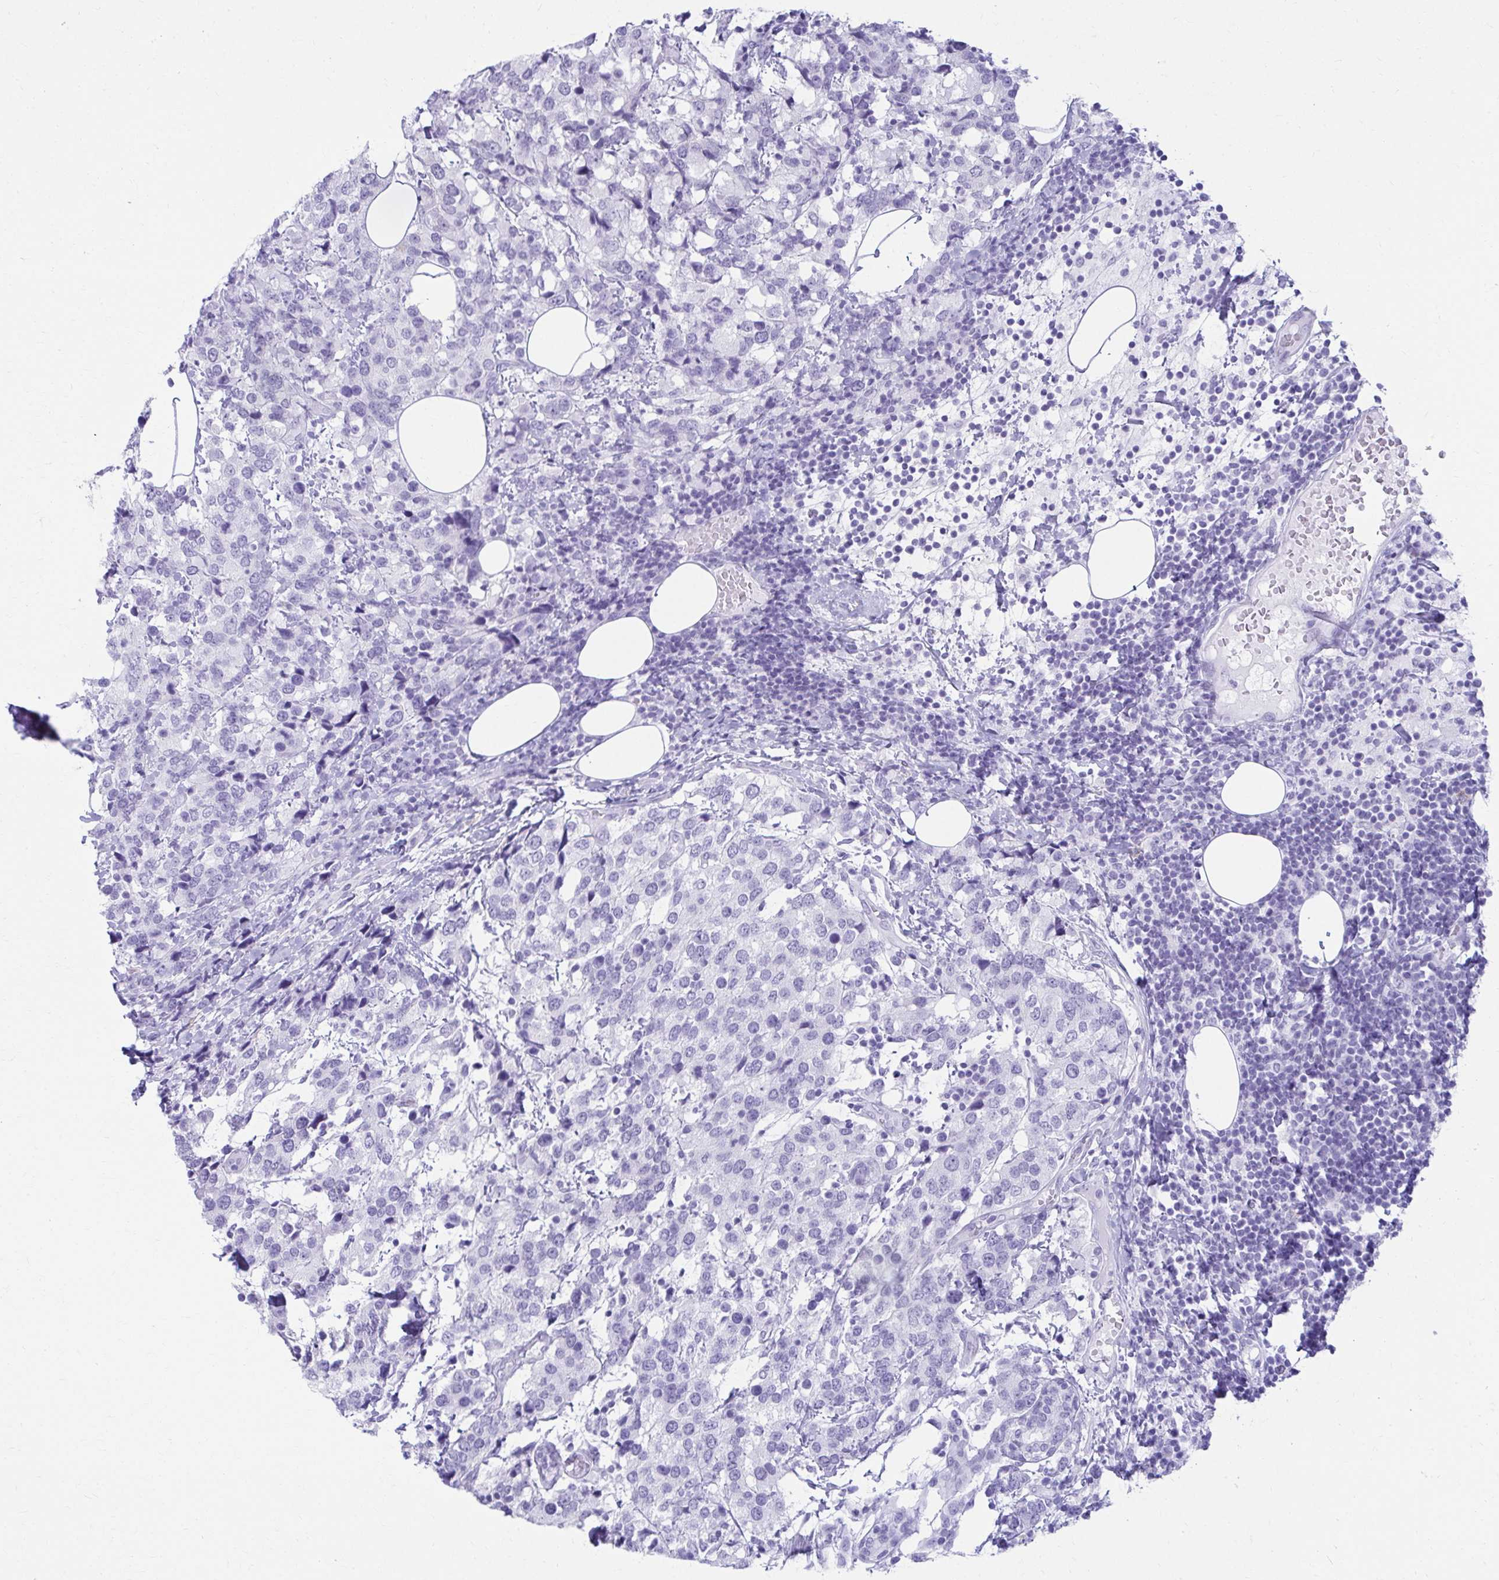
{"staining": {"intensity": "negative", "quantity": "none", "location": "none"}, "tissue": "breast cancer", "cell_type": "Tumor cells", "image_type": "cancer", "snomed": [{"axis": "morphology", "description": "Lobular carcinoma"}, {"axis": "topography", "description": "Breast"}], "caption": "Tumor cells show no significant protein positivity in breast cancer.", "gene": "ATP4B", "patient": {"sex": "female", "age": 59}}